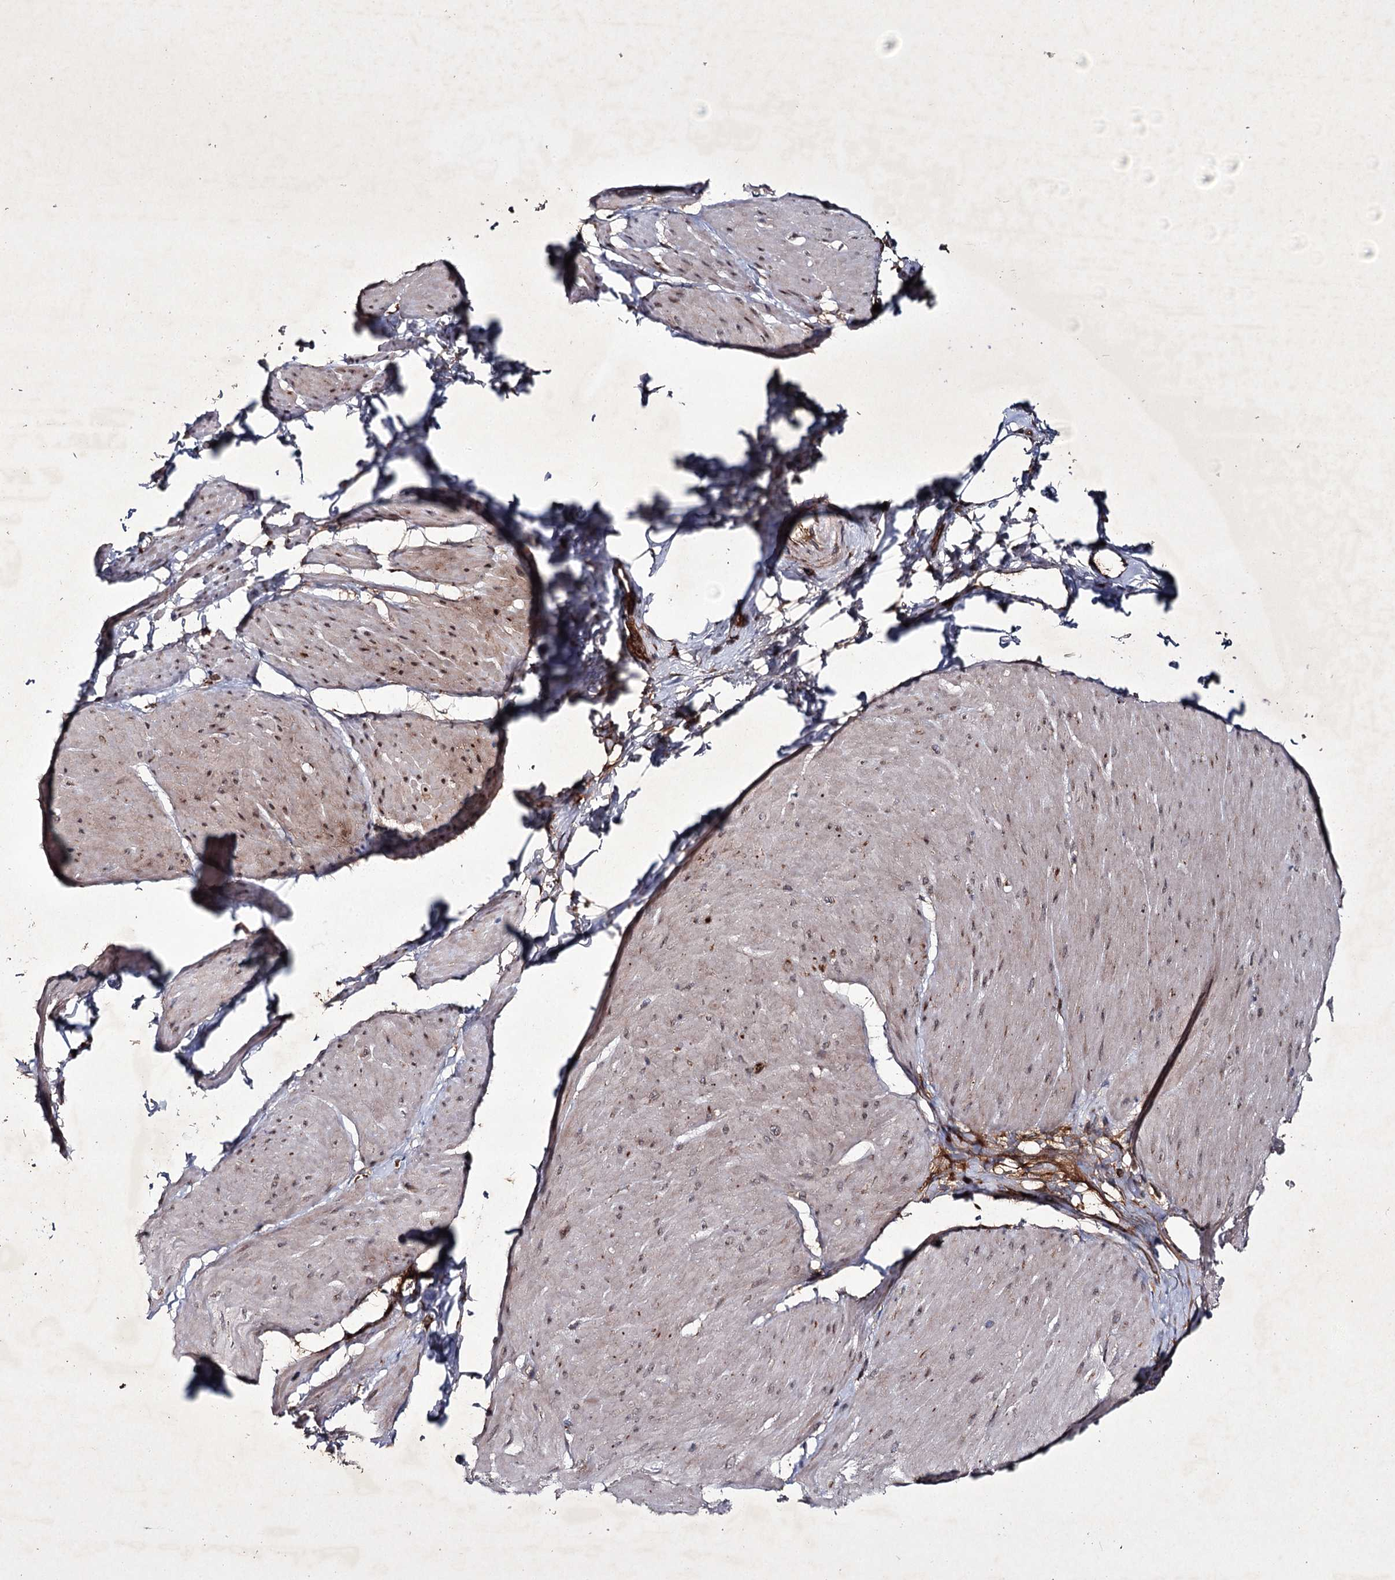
{"staining": {"intensity": "moderate", "quantity": "25%-75%", "location": "cytoplasmic/membranous"}, "tissue": "smooth muscle", "cell_type": "Smooth muscle cells", "image_type": "normal", "snomed": [{"axis": "morphology", "description": "Urothelial carcinoma, High grade"}, {"axis": "topography", "description": "Urinary bladder"}], "caption": "Immunohistochemistry image of normal smooth muscle stained for a protein (brown), which shows medium levels of moderate cytoplasmic/membranous positivity in approximately 25%-75% of smooth muscle cells.", "gene": "ALG9", "patient": {"sex": "male", "age": 46}}